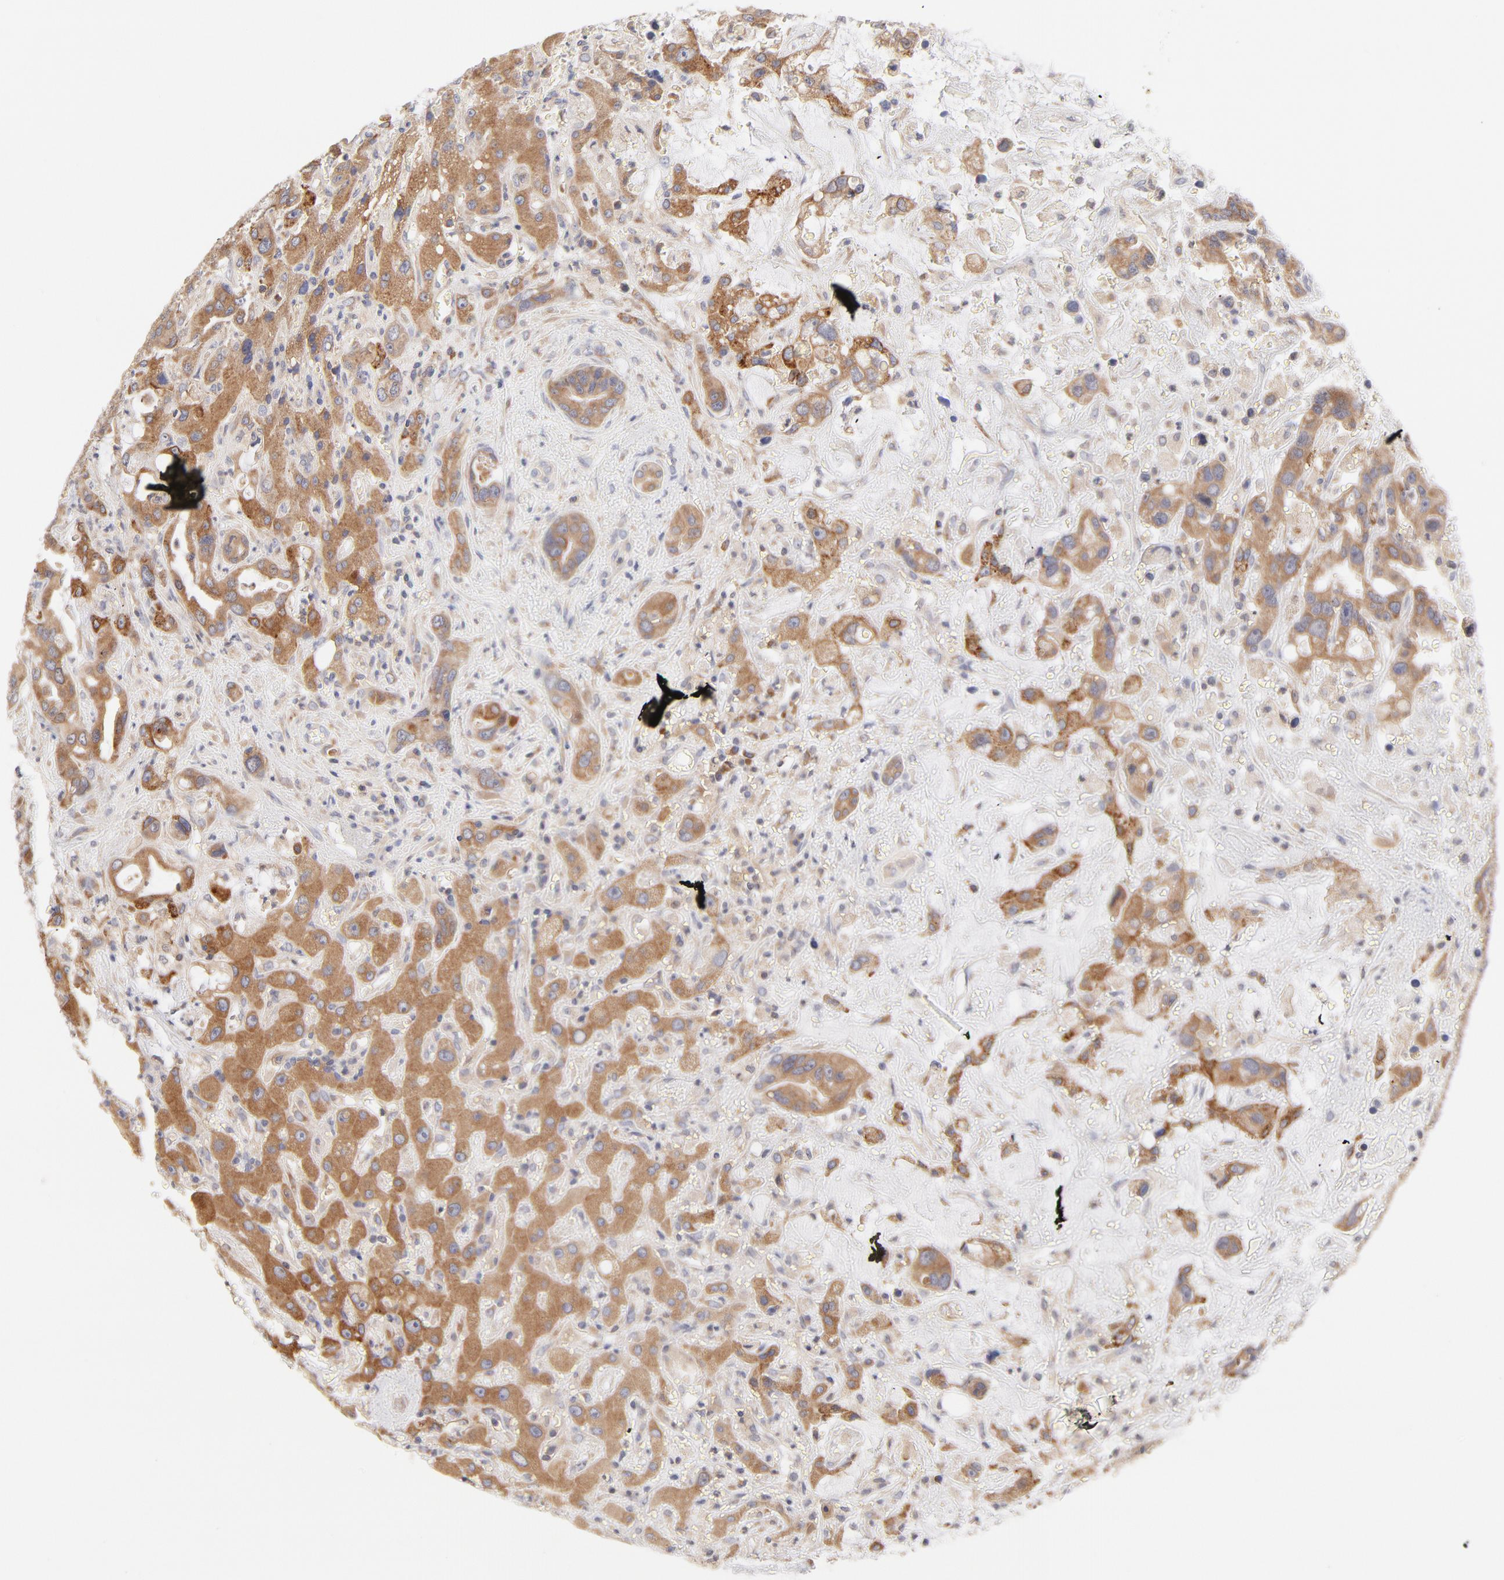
{"staining": {"intensity": "moderate", "quantity": ">75%", "location": "cytoplasmic/membranous"}, "tissue": "liver cancer", "cell_type": "Tumor cells", "image_type": "cancer", "snomed": [{"axis": "morphology", "description": "Cholangiocarcinoma"}, {"axis": "topography", "description": "Liver"}], "caption": "IHC staining of liver cancer (cholangiocarcinoma), which shows medium levels of moderate cytoplasmic/membranous positivity in approximately >75% of tumor cells indicating moderate cytoplasmic/membranous protein positivity. The staining was performed using DAB (brown) for protein detection and nuclei were counterstained in hematoxylin (blue).", "gene": "RPS6KA1", "patient": {"sex": "female", "age": 65}}